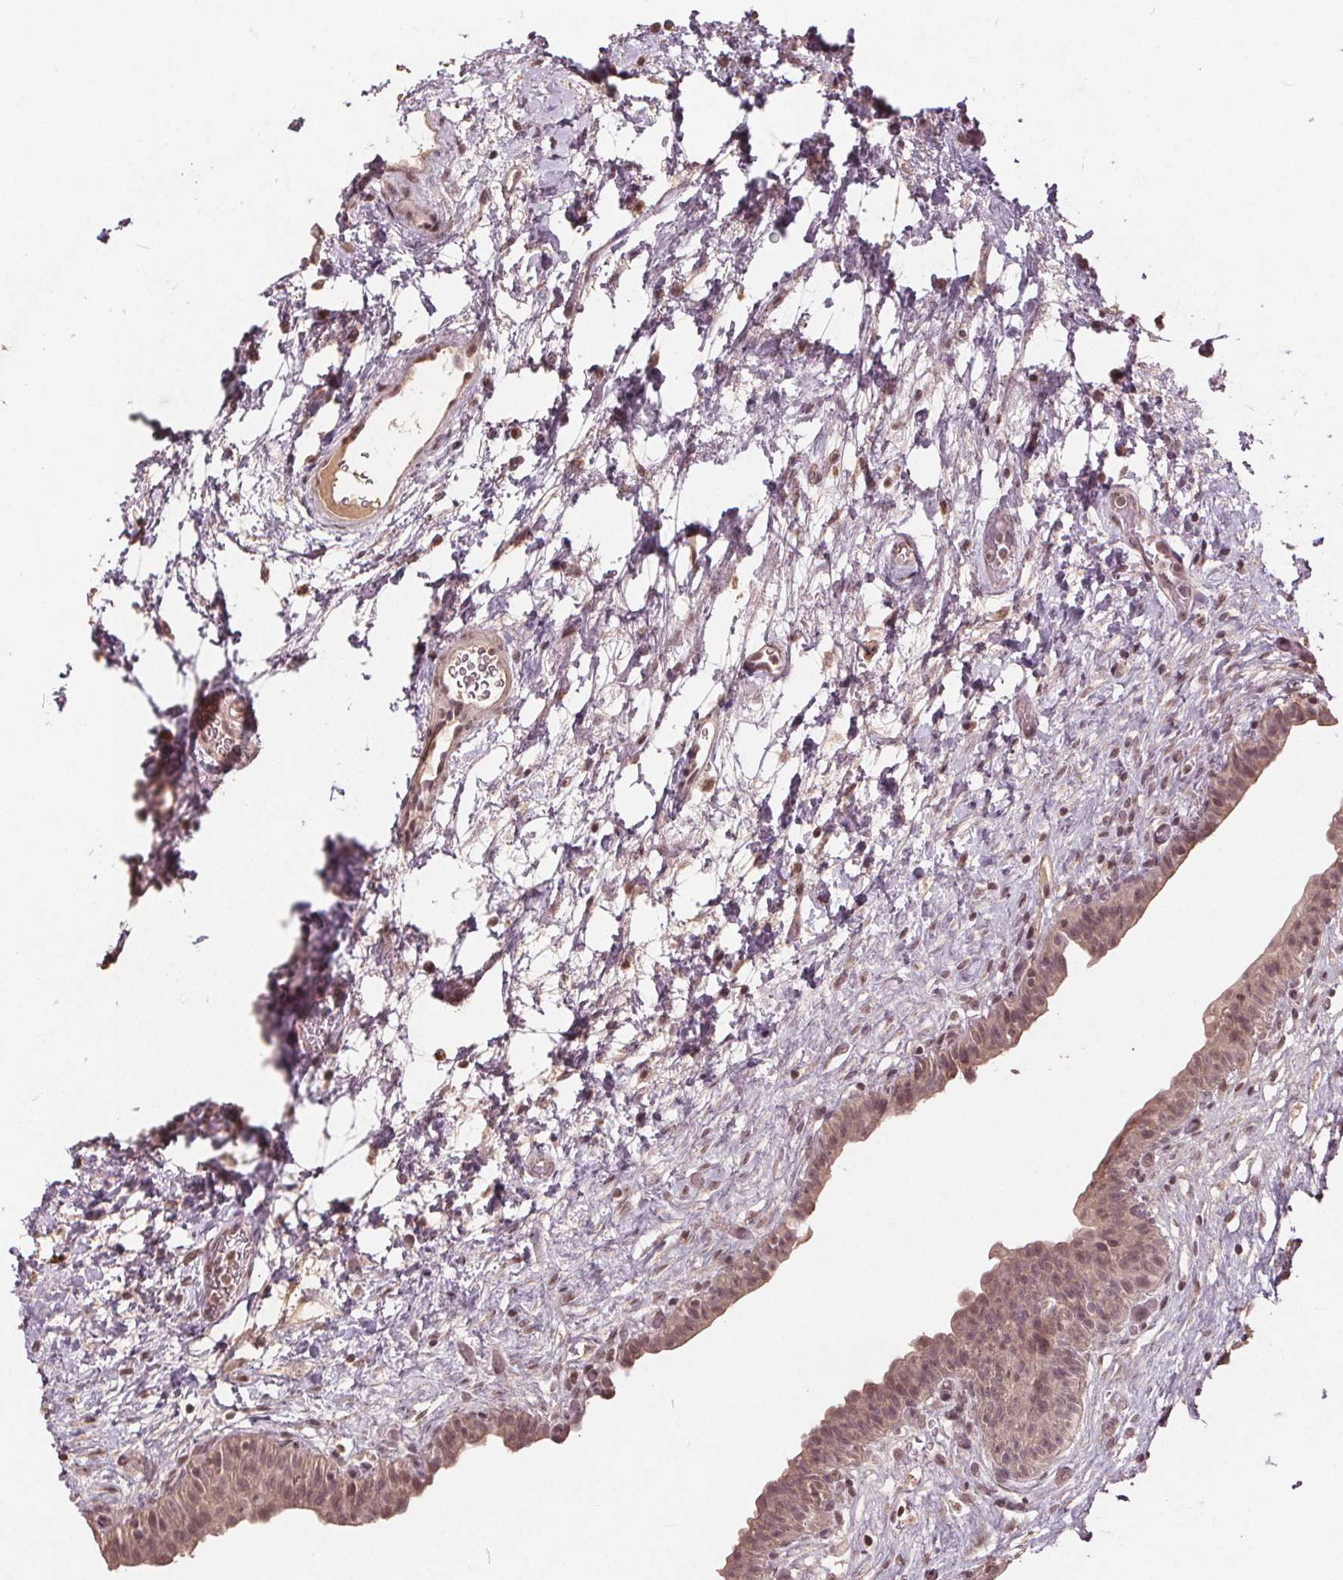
{"staining": {"intensity": "weak", "quantity": ">75%", "location": "cytoplasmic/membranous,nuclear"}, "tissue": "urinary bladder", "cell_type": "Urothelial cells", "image_type": "normal", "snomed": [{"axis": "morphology", "description": "Normal tissue, NOS"}, {"axis": "topography", "description": "Urinary bladder"}], "caption": "This is an image of immunohistochemistry staining of normal urinary bladder, which shows weak positivity in the cytoplasmic/membranous,nuclear of urothelial cells.", "gene": "DNMT3B", "patient": {"sex": "male", "age": 69}}